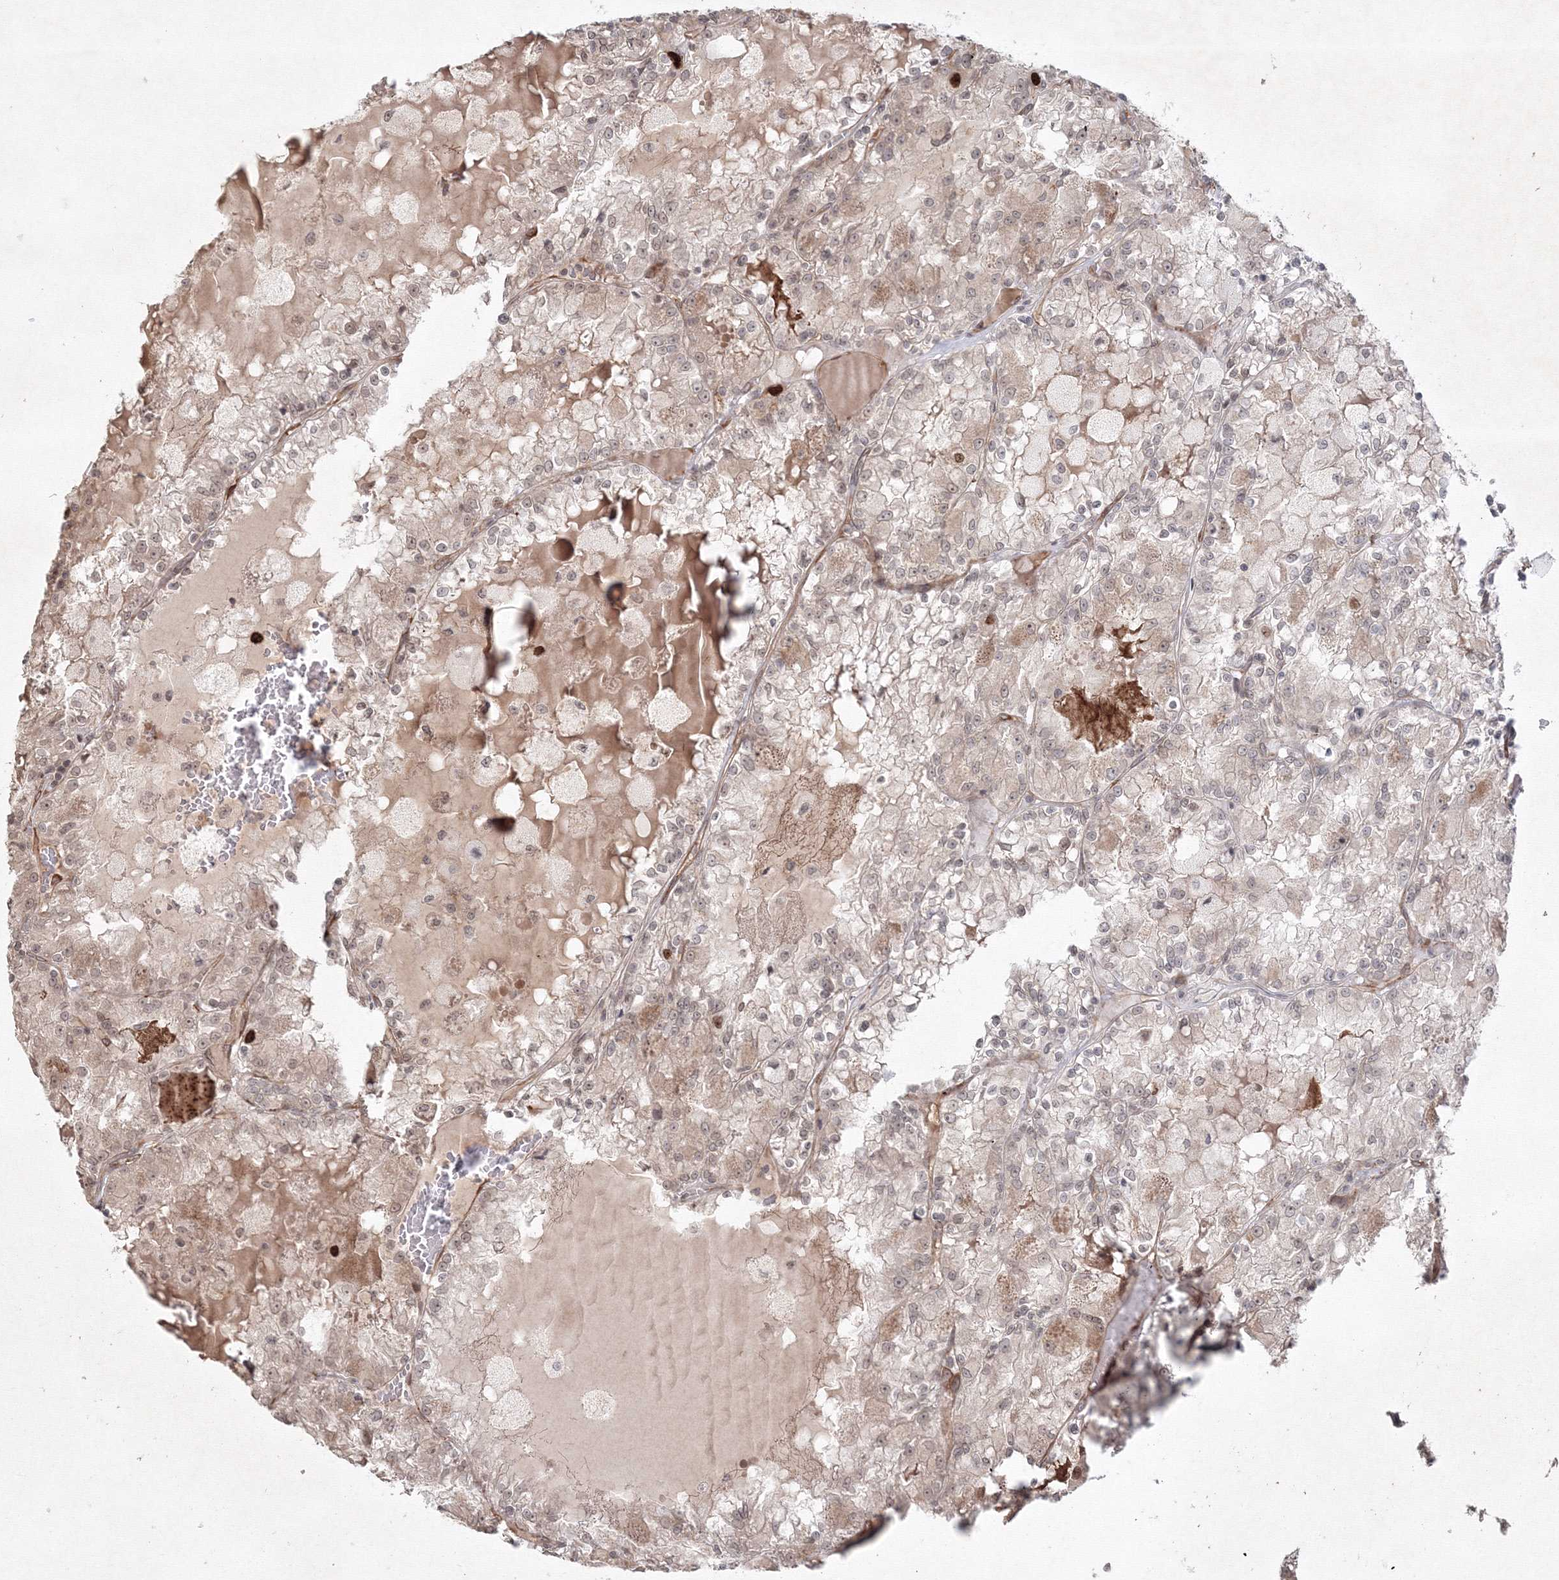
{"staining": {"intensity": "weak", "quantity": "25%-75%", "location": "cytoplasmic/membranous,nuclear"}, "tissue": "renal cancer", "cell_type": "Tumor cells", "image_type": "cancer", "snomed": [{"axis": "morphology", "description": "Adenocarcinoma, NOS"}, {"axis": "topography", "description": "Kidney"}], "caption": "Renal adenocarcinoma tissue reveals weak cytoplasmic/membranous and nuclear positivity in approximately 25%-75% of tumor cells", "gene": "KIF20A", "patient": {"sex": "female", "age": 56}}